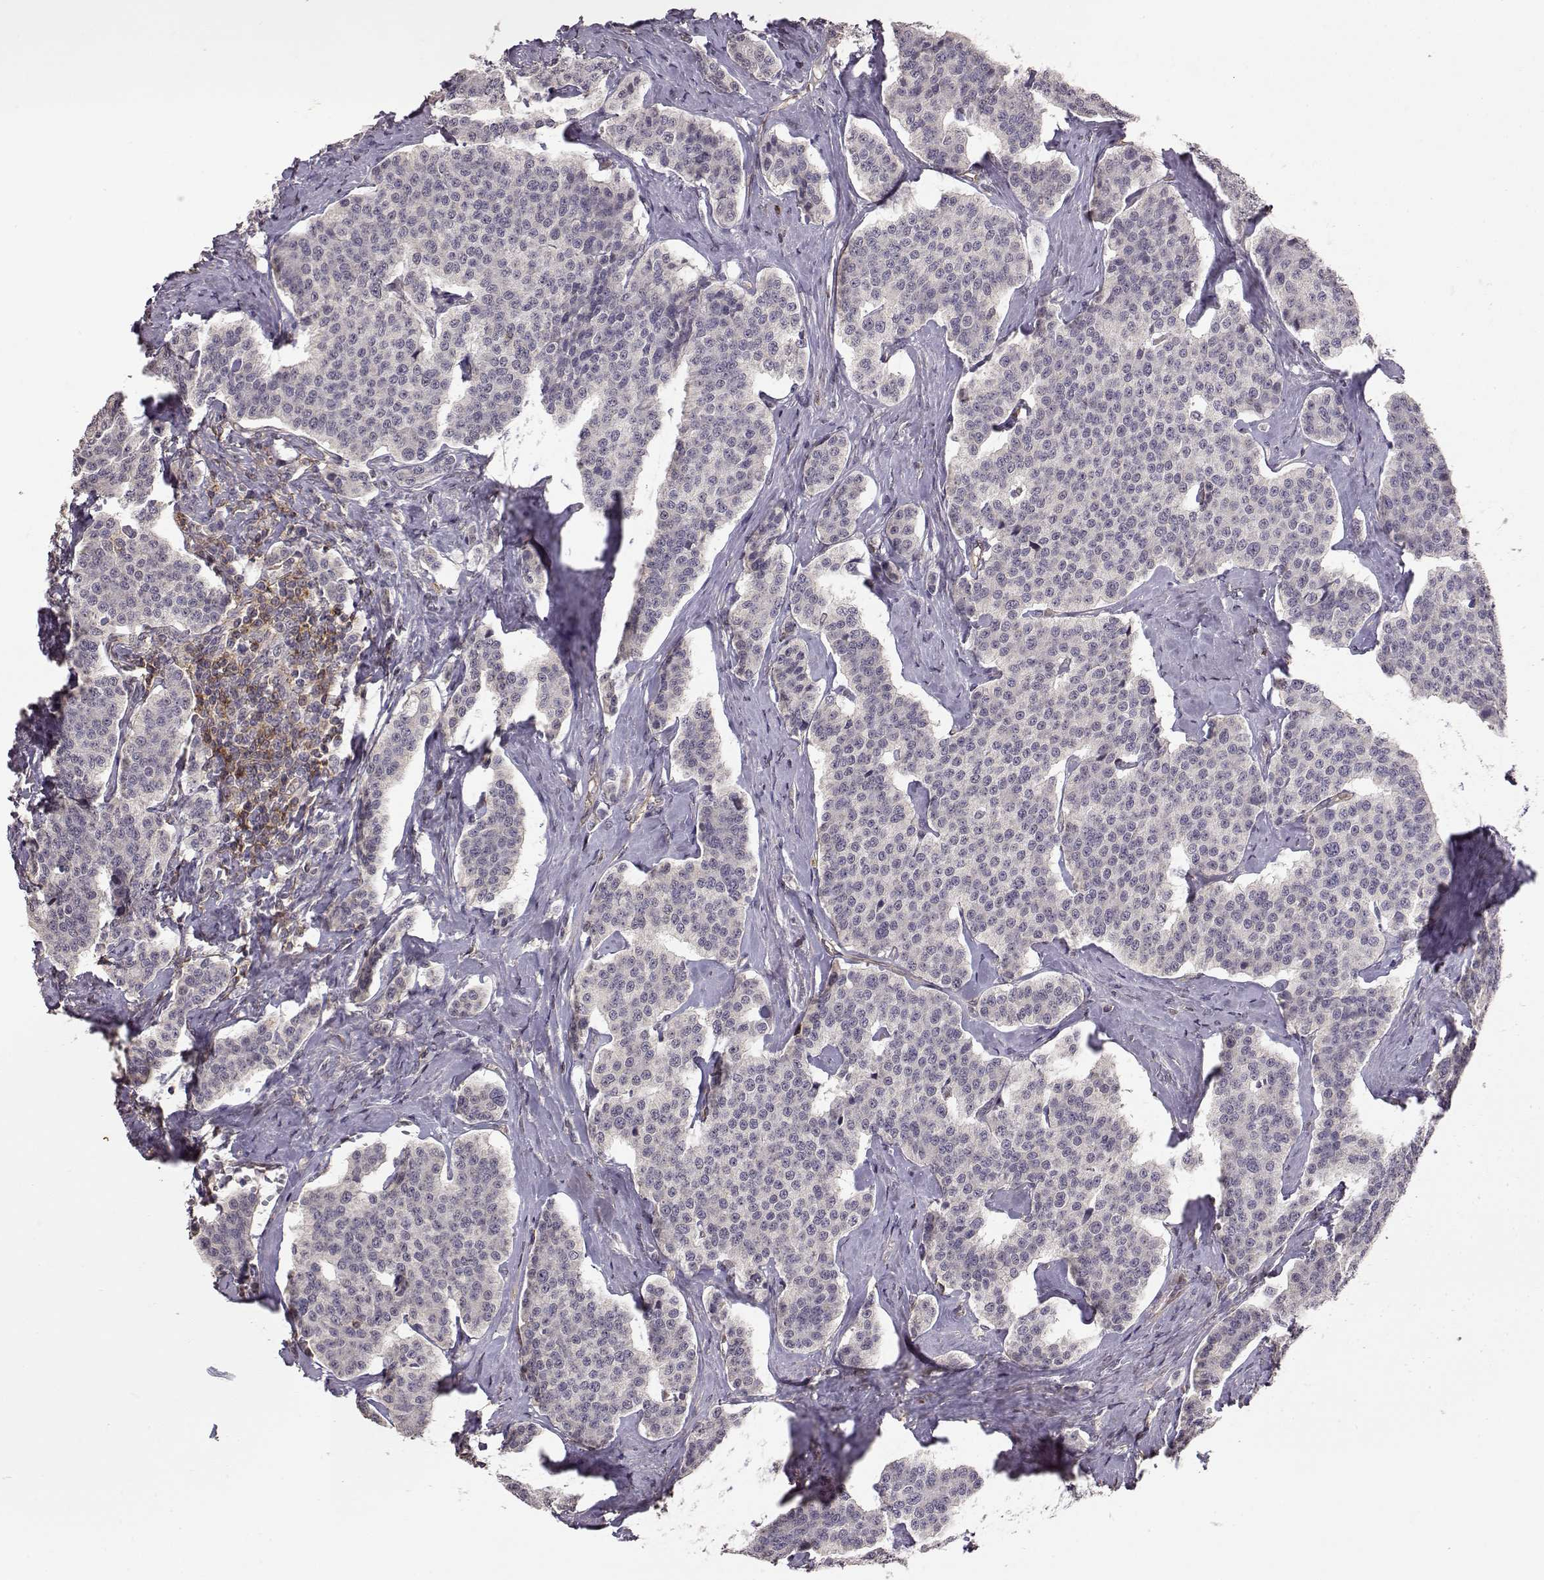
{"staining": {"intensity": "negative", "quantity": "none", "location": "none"}, "tissue": "carcinoid", "cell_type": "Tumor cells", "image_type": "cancer", "snomed": [{"axis": "morphology", "description": "Carcinoid, malignant, NOS"}, {"axis": "topography", "description": "Small intestine"}], "caption": "This photomicrograph is of malignant carcinoid stained with IHC to label a protein in brown with the nuclei are counter-stained blue. There is no expression in tumor cells. Brightfield microscopy of immunohistochemistry stained with DAB (3,3'-diaminobenzidine) (brown) and hematoxylin (blue), captured at high magnification.", "gene": "IFITM1", "patient": {"sex": "female", "age": 58}}